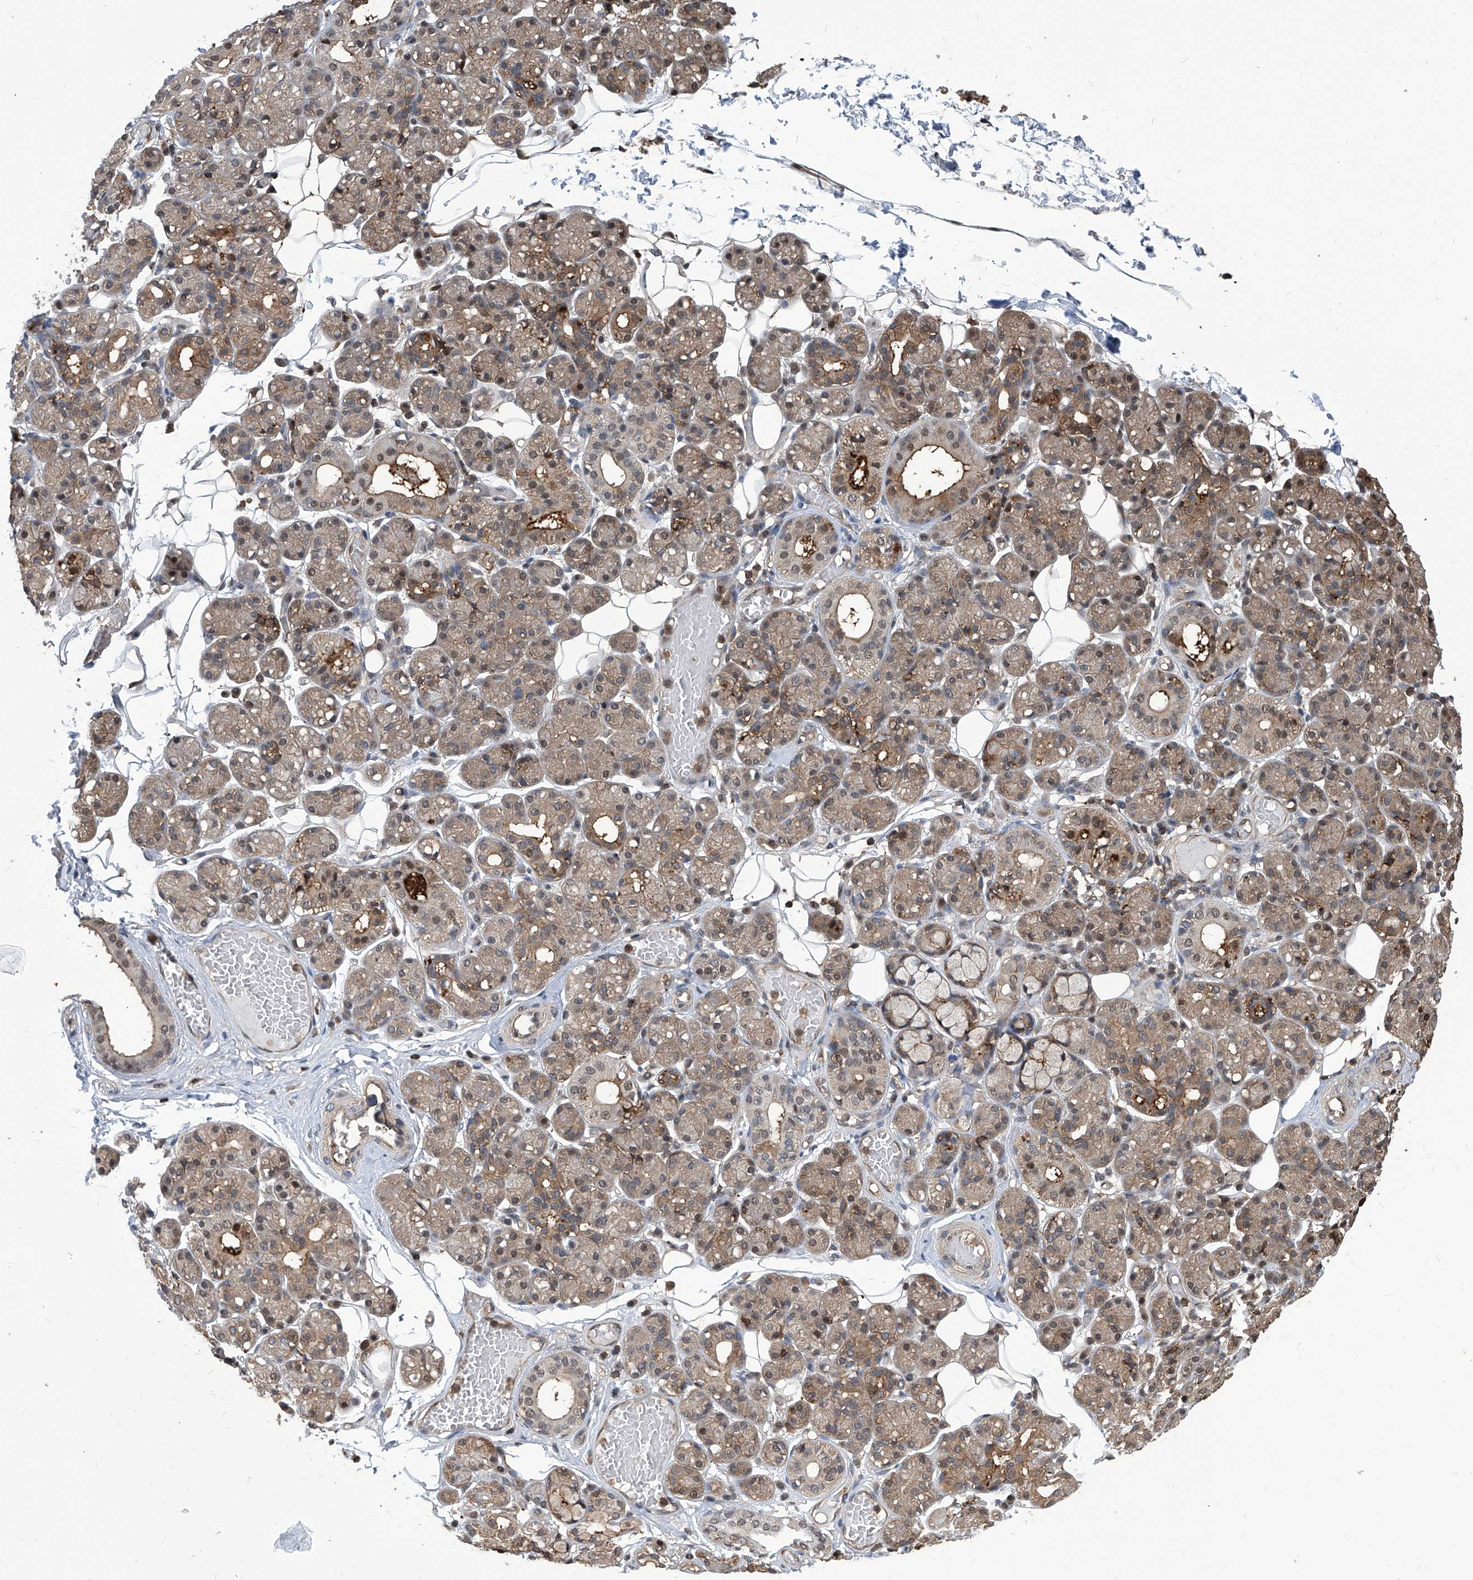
{"staining": {"intensity": "moderate", "quantity": "25%-75%", "location": "cytoplasmic/membranous,nuclear"}, "tissue": "salivary gland", "cell_type": "Glandular cells", "image_type": "normal", "snomed": [{"axis": "morphology", "description": "Normal tissue, NOS"}, {"axis": "topography", "description": "Salivary gland"}], "caption": "A high-resolution image shows immunohistochemistry staining of normal salivary gland, which demonstrates moderate cytoplasmic/membranous,nuclear expression in approximately 25%-75% of glandular cells.", "gene": "PSMB1", "patient": {"sex": "male", "age": 63}}